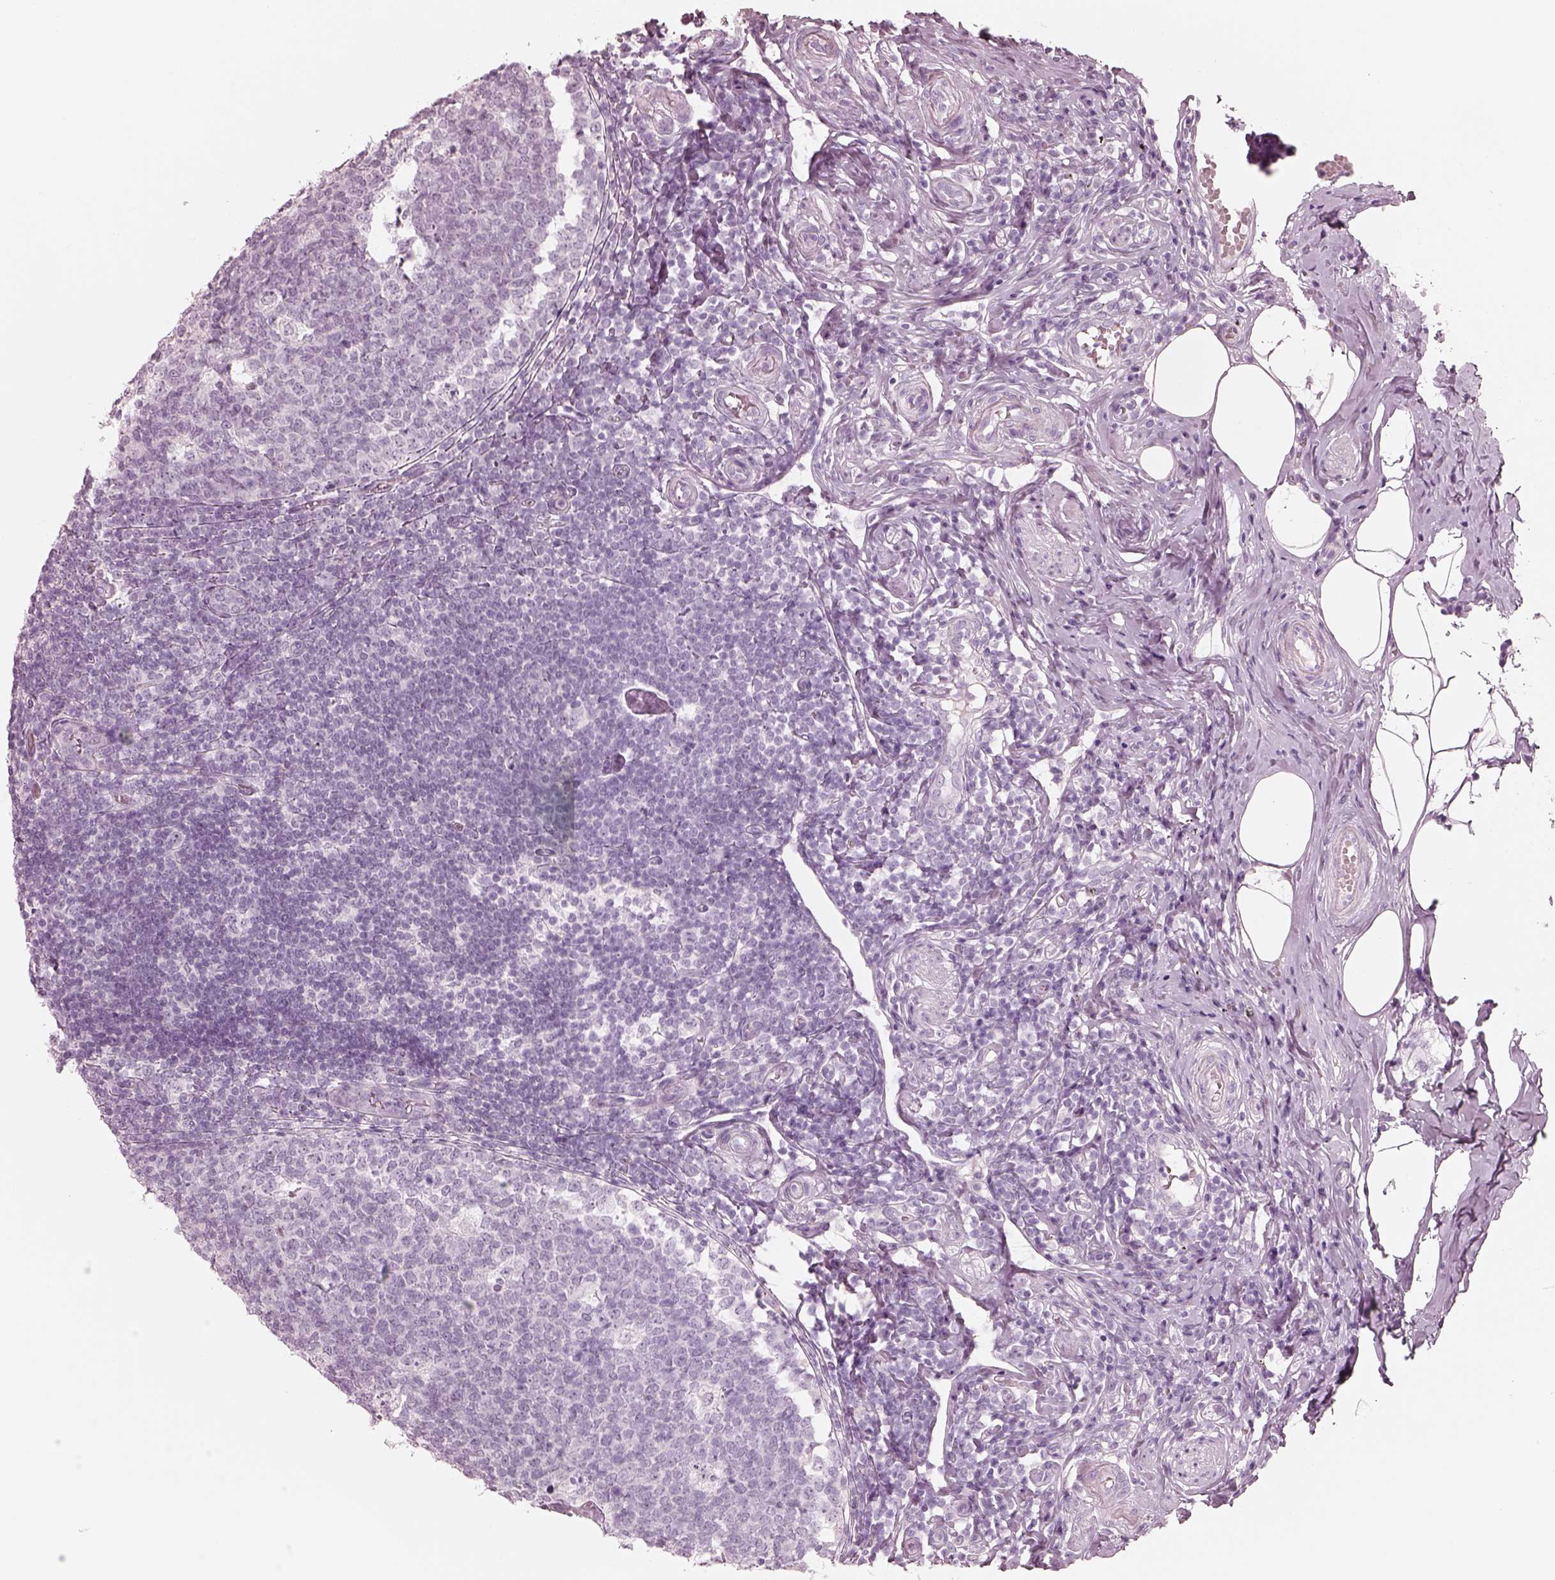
{"staining": {"intensity": "negative", "quantity": "none", "location": "none"}, "tissue": "appendix", "cell_type": "Glandular cells", "image_type": "normal", "snomed": [{"axis": "morphology", "description": "Normal tissue, NOS"}, {"axis": "topography", "description": "Appendix"}], "caption": "Human appendix stained for a protein using immunohistochemistry exhibits no positivity in glandular cells.", "gene": "PON3", "patient": {"sex": "male", "age": 18}}